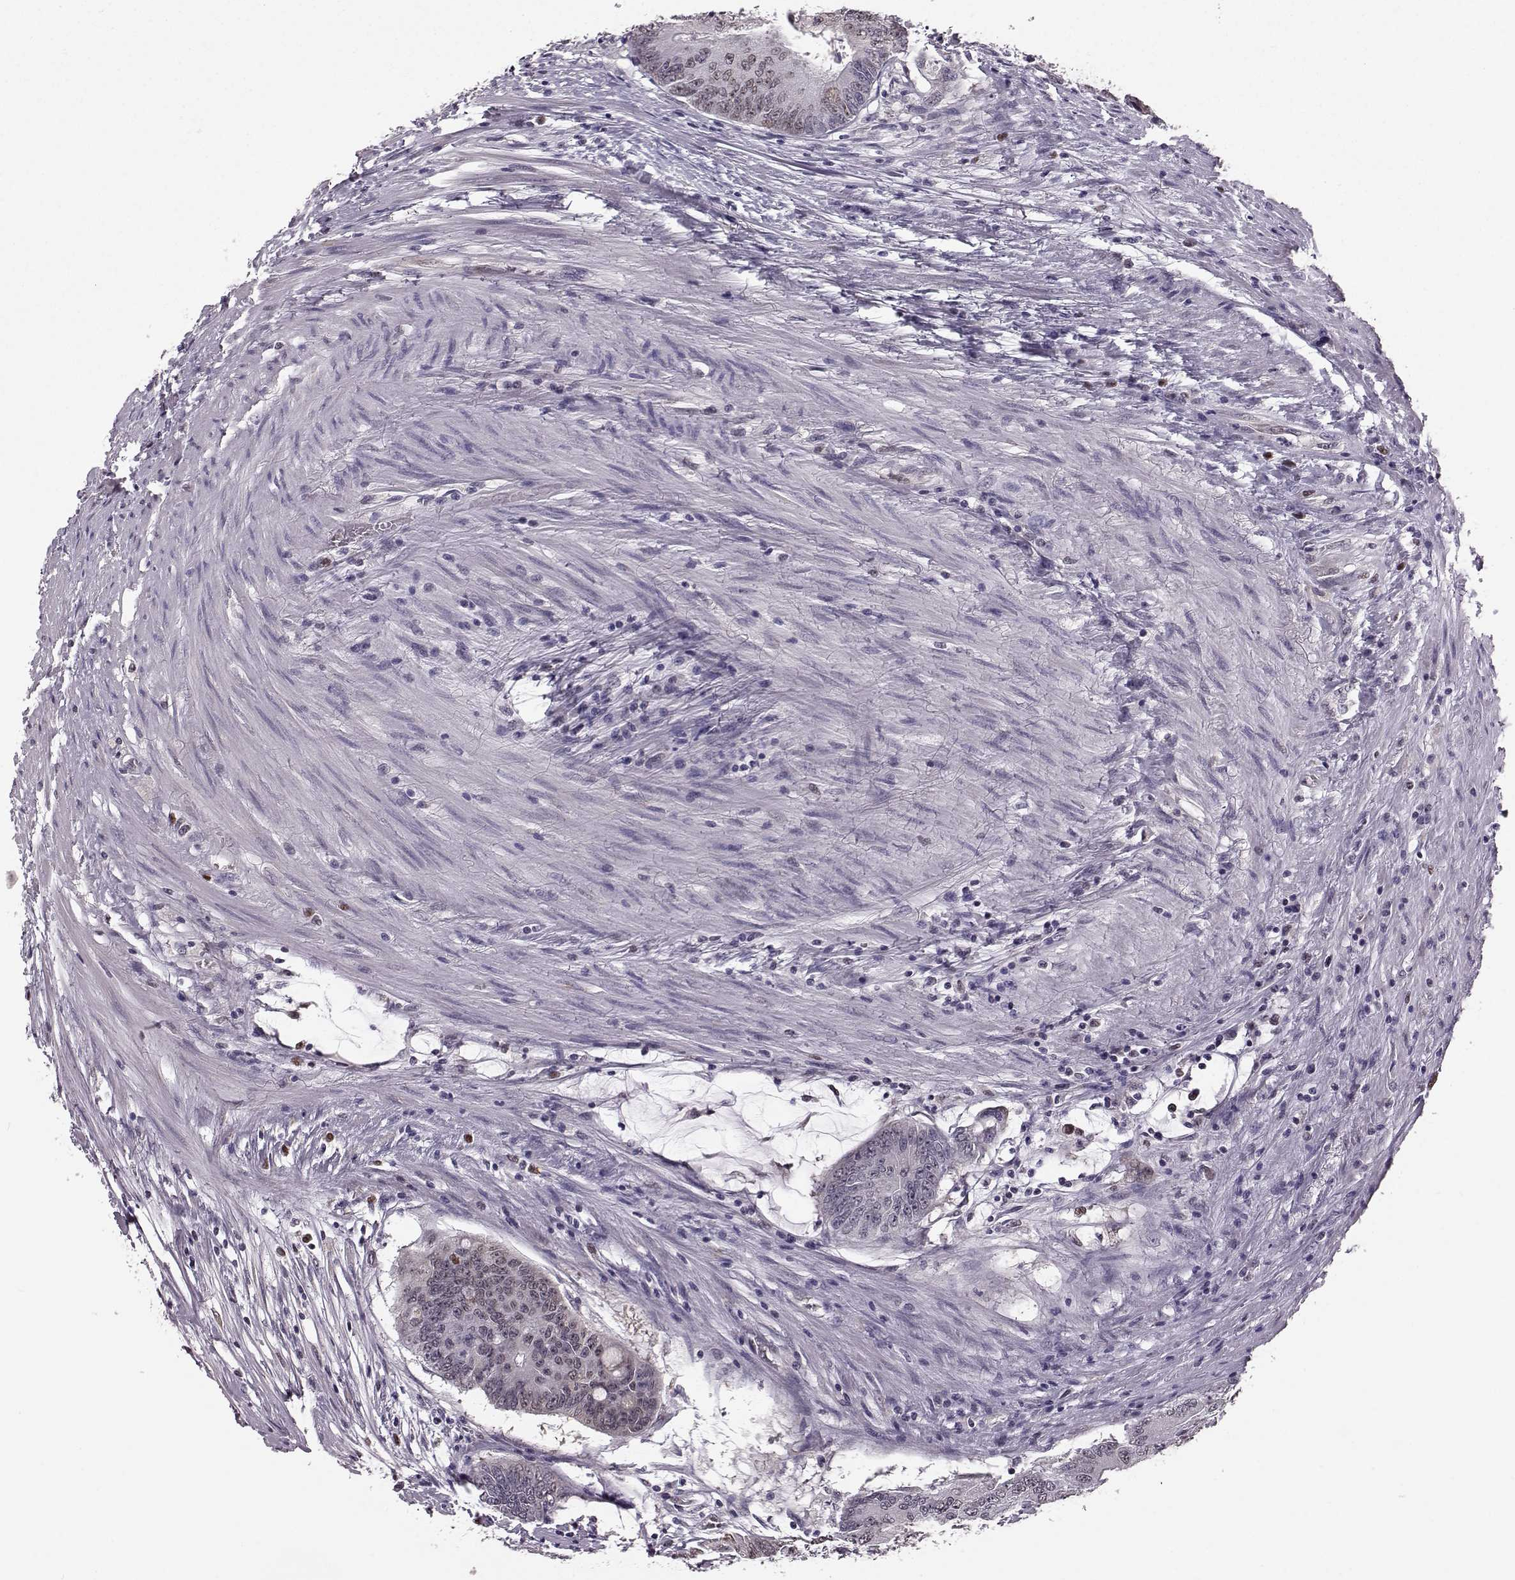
{"staining": {"intensity": "weak", "quantity": "25%-75%", "location": "nuclear"}, "tissue": "colorectal cancer", "cell_type": "Tumor cells", "image_type": "cancer", "snomed": [{"axis": "morphology", "description": "Adenocarcinoma, NOS"}, {"axis": "topography", "description": "Rectum"}], "caption": "A brown stain labels weak nuclear expression of a protein in human adenocarcinoma (colorectal) tumor cells.", "gene": "KLF6", "patient": {"sex": "male", "age": 59}}